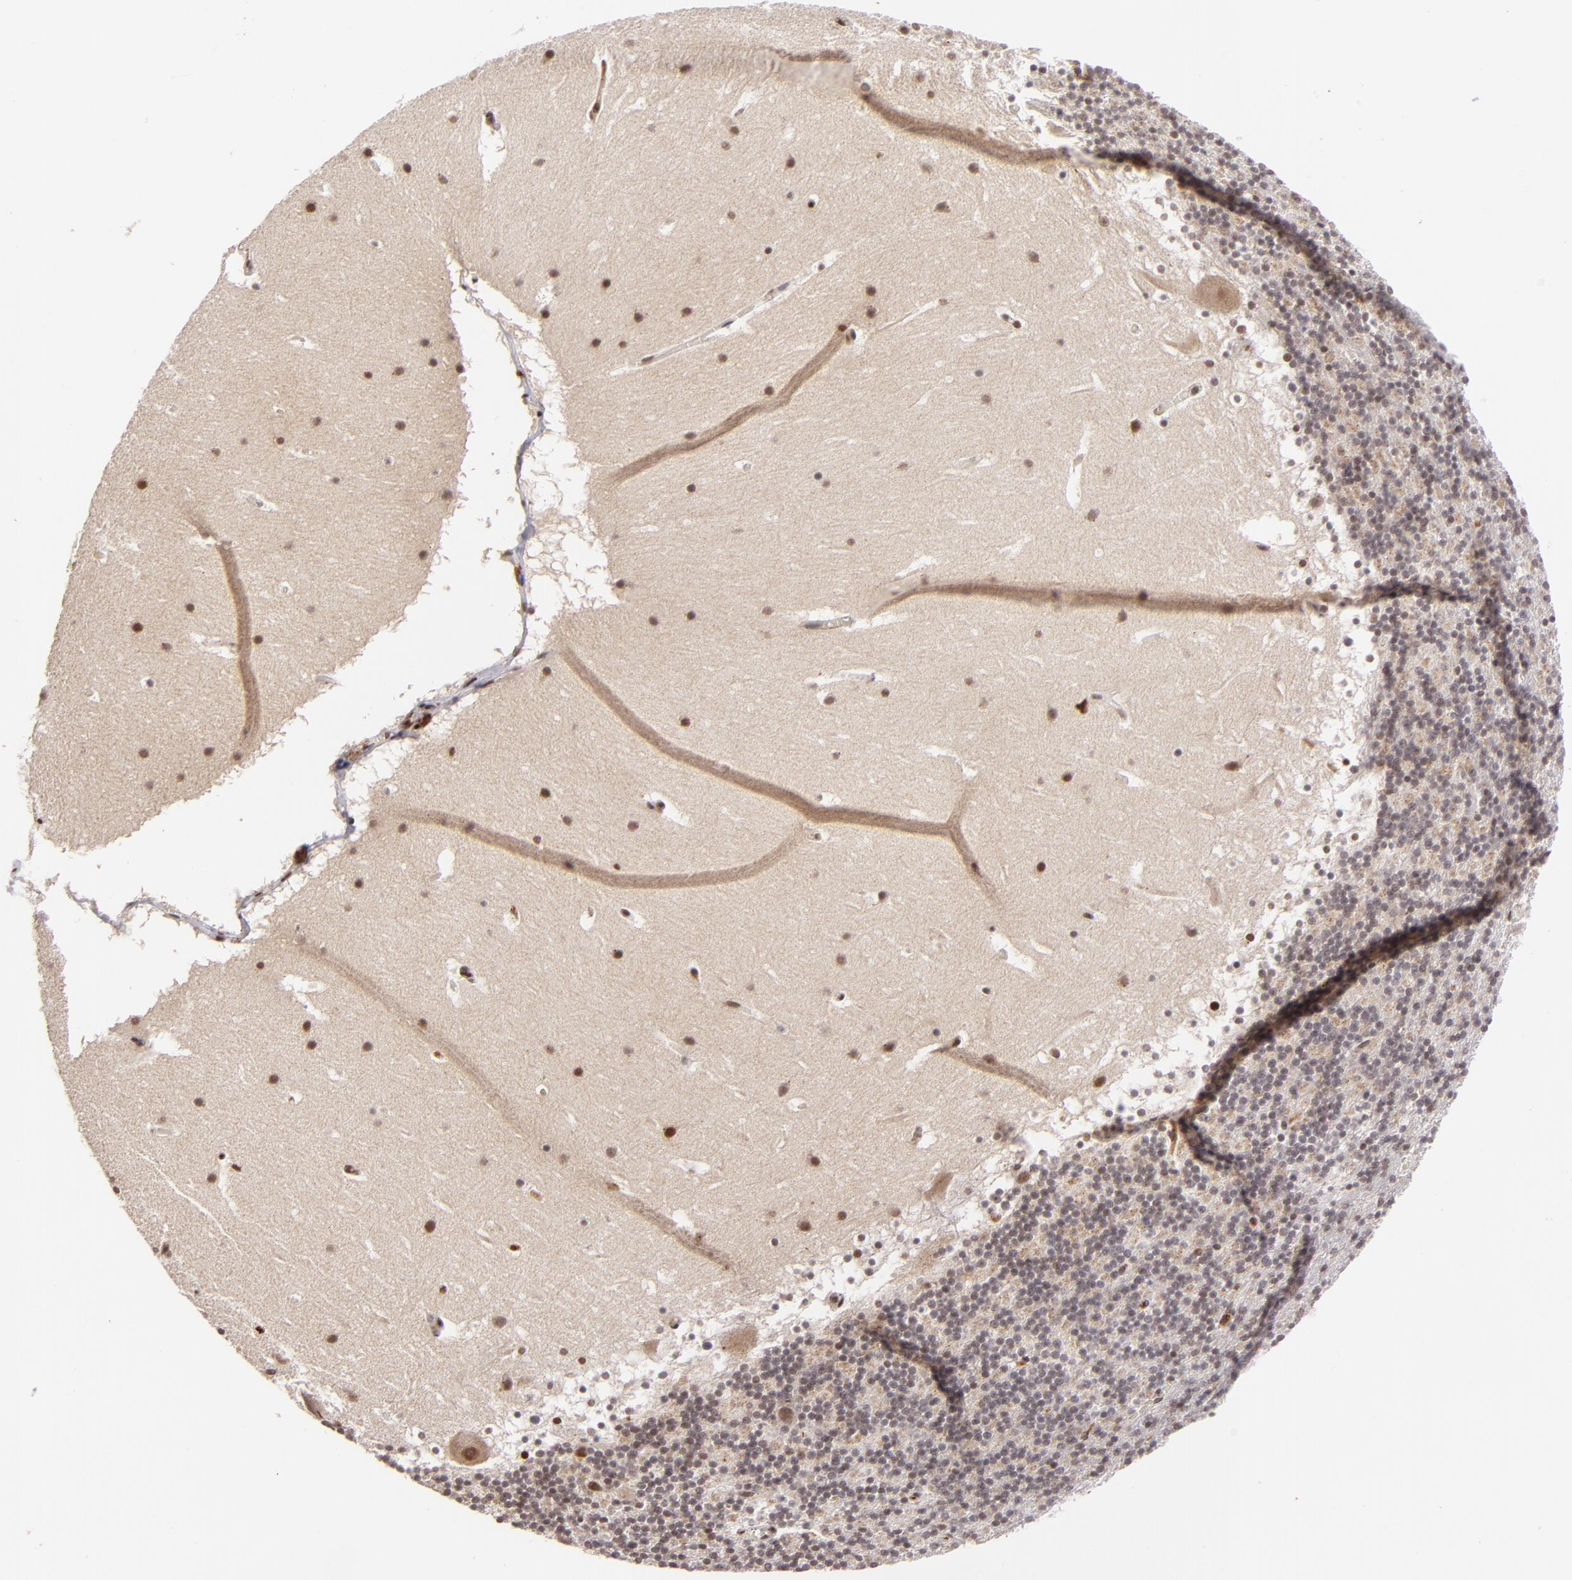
{"staining": {"intensity": "moderate", "quantity": "25%-75%", "location": "nuclear"}, "tissue": "cerebellum", "cell_type": "Cells in granular layer", "image_type": "normal", "snomed": [{"axis": "morphology", "description": "Normal tissue, NOS"}, {"axis": "topography", "description": "Cerebellum"}], "caption": "Immunohistochemical staining of unremarkable cerebellum demonstrates 25%-75% levels of moderate nuclear protein staining in approximately 25%-75% of cells in granular layer. (DAB (3,3'-diaminobenzidine) = brown stain, brightfield microscopy at high magnification).", "gene": "RXRG", "patient": {"sex": "male", "age": 45}}